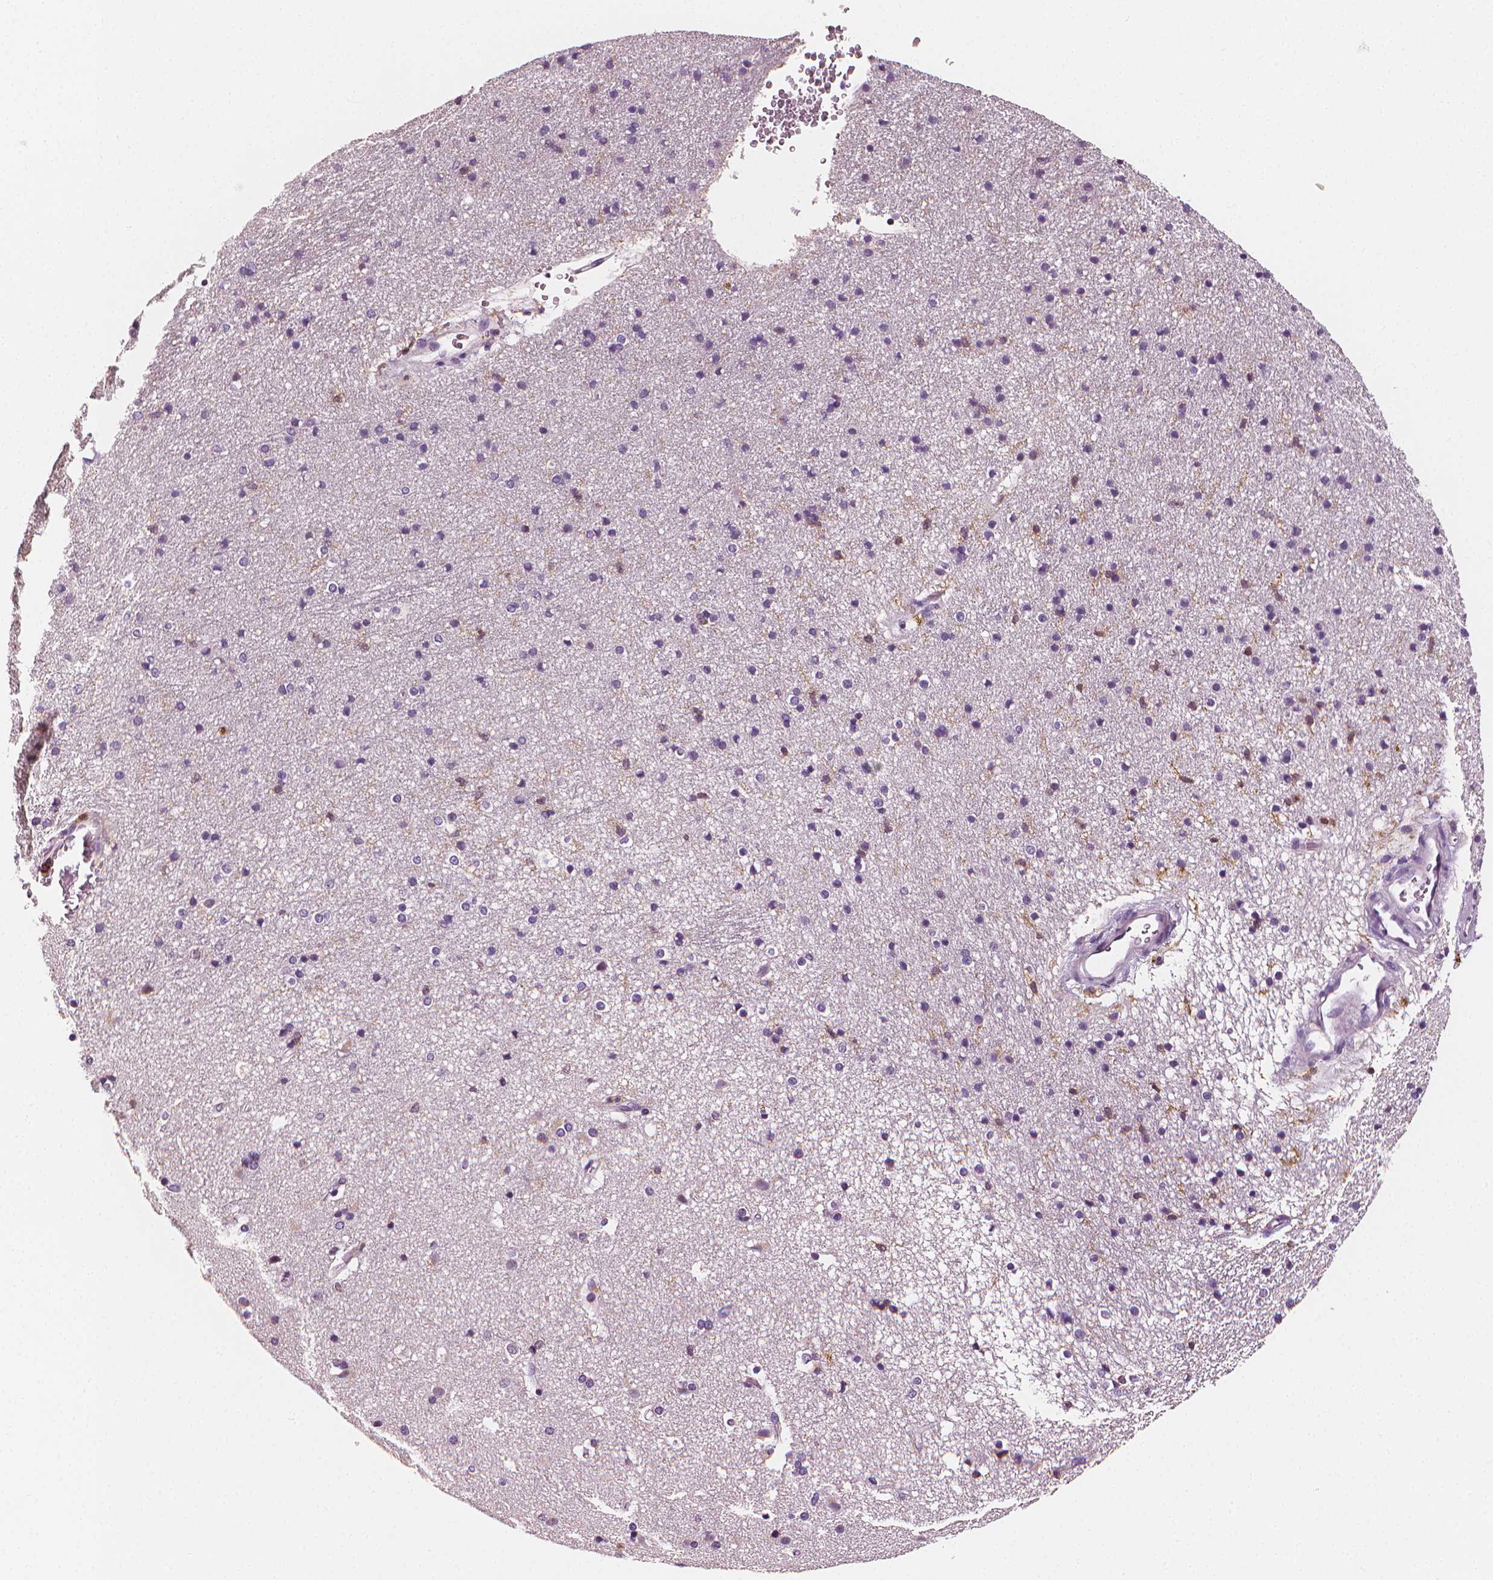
{"staining": {"intensity": "weak", "quantity": "<25%", "location": "cytoplasmic/membranous"}, "tissue": "caudate", "cell_type": "Glial cells", "image_type": "normal", "snomed": [{"axis": "morphology", "description": "Normal tissue, NOS"}, {"axis": "topography", "description": "Lateral ventricle wall"}], "caption": "This histopathology image is of normal caudate stained with immunohistochemistry (IHC) to label a protein in brown with the nuclei are counter-stained blue. There is no positivity in glial cells.", "gene": "PTPRC", "patient": {"sex": "female", "age": 71}}